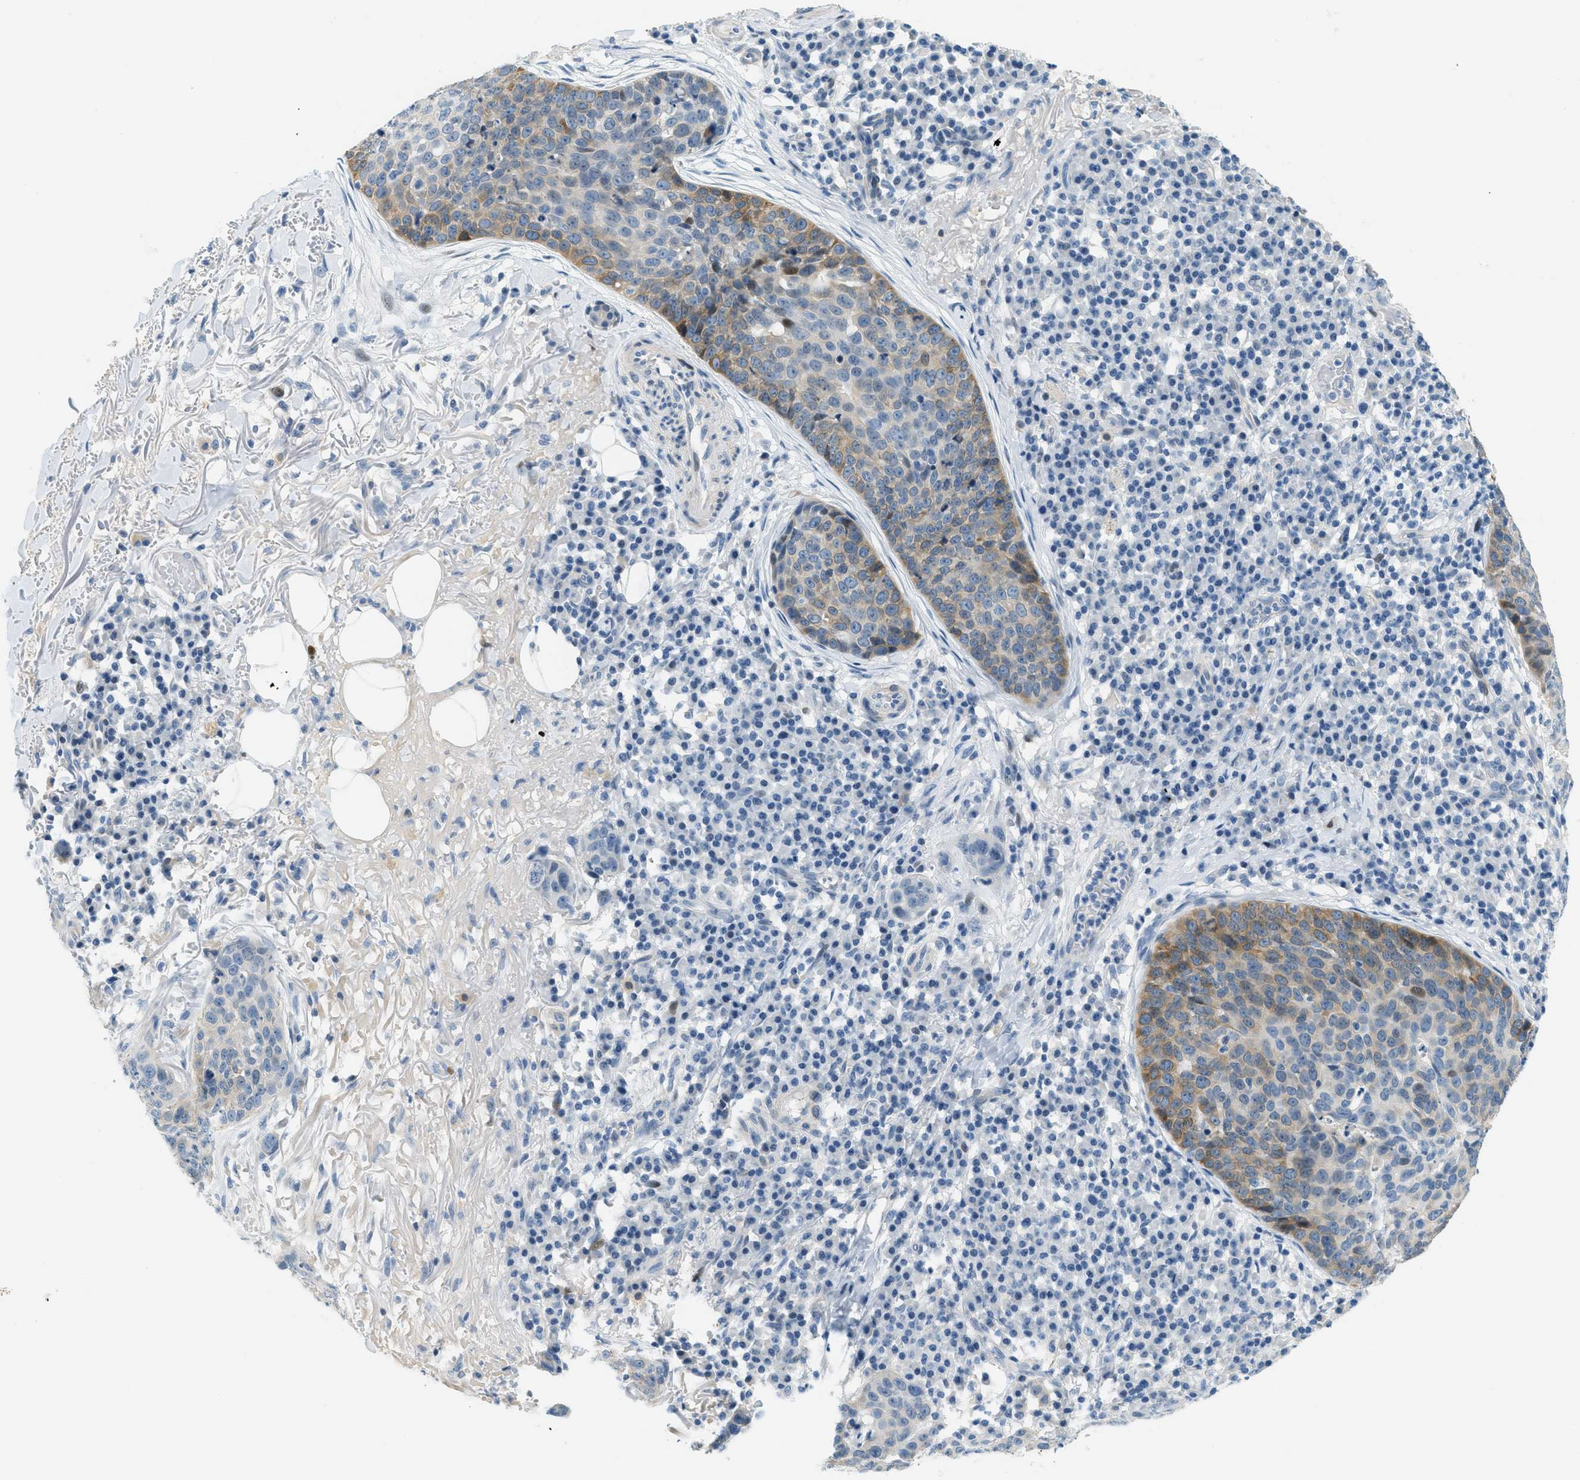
{"staining": {"intensity": "moderate", "quantity": "25%-75%", "location": "cytoplasmic/membranous"}, "tissue": "skin cancer", "cell_type": "Tumor cells", "image_type": "cancer", "snomed": [{"axis": "morphology", "description": "Squamous cell carcinoma in situ, NOS"}, {"axis": "morphology", "description": "Squamous cell carcinoma, NOS"}, {"axis": "topography", "description": "Skin"}], "caption": "Skin cancer (squamous cell carcinoma) stained with a protein marker shows moderate staining in tumor cells.", "gene": "CYP4X1", "patient": {"sex": "male", "age": 93}}